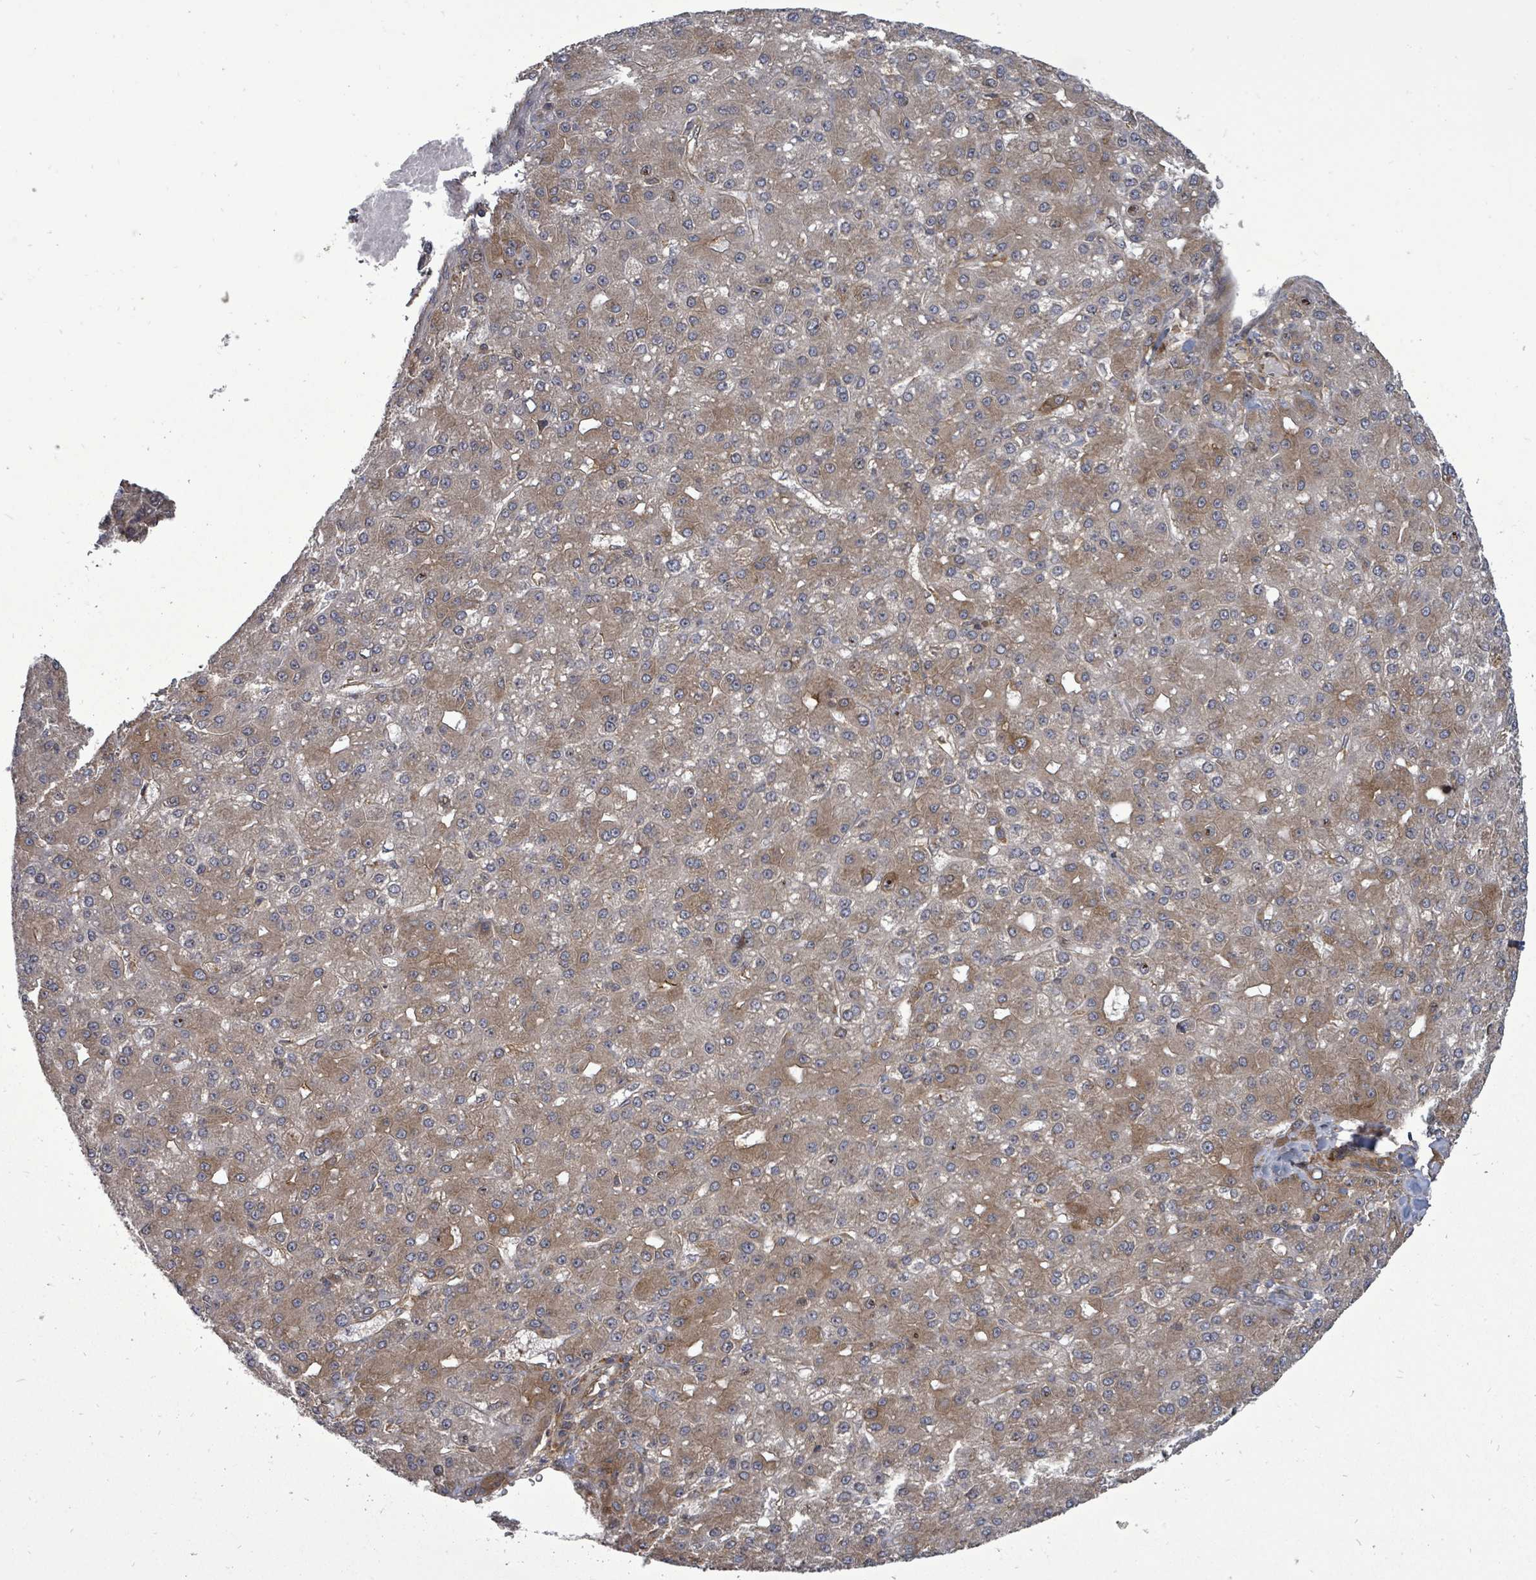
{"staining": {"intensity": "moderate", "quantity": ">75%", "location": "cytoplasmic/membranous"}, "tissue": "liver cancer", "cell_type": "Tumor cells", "image_type": "cancer", "snomed": [{"axis": "morphology", "description": "Carcinoma, Hepatocellular, NOS"}, {"axis": "topography", "description": "Liver"}], "caption": "Immunohistochemical staining of liver cancer exhibits moderate cytoplasmic/membranous protein expression in approximately >75% of tumor cells.", "gene": "EIF3C", "patient": {"sex": "male", "age": 67}}